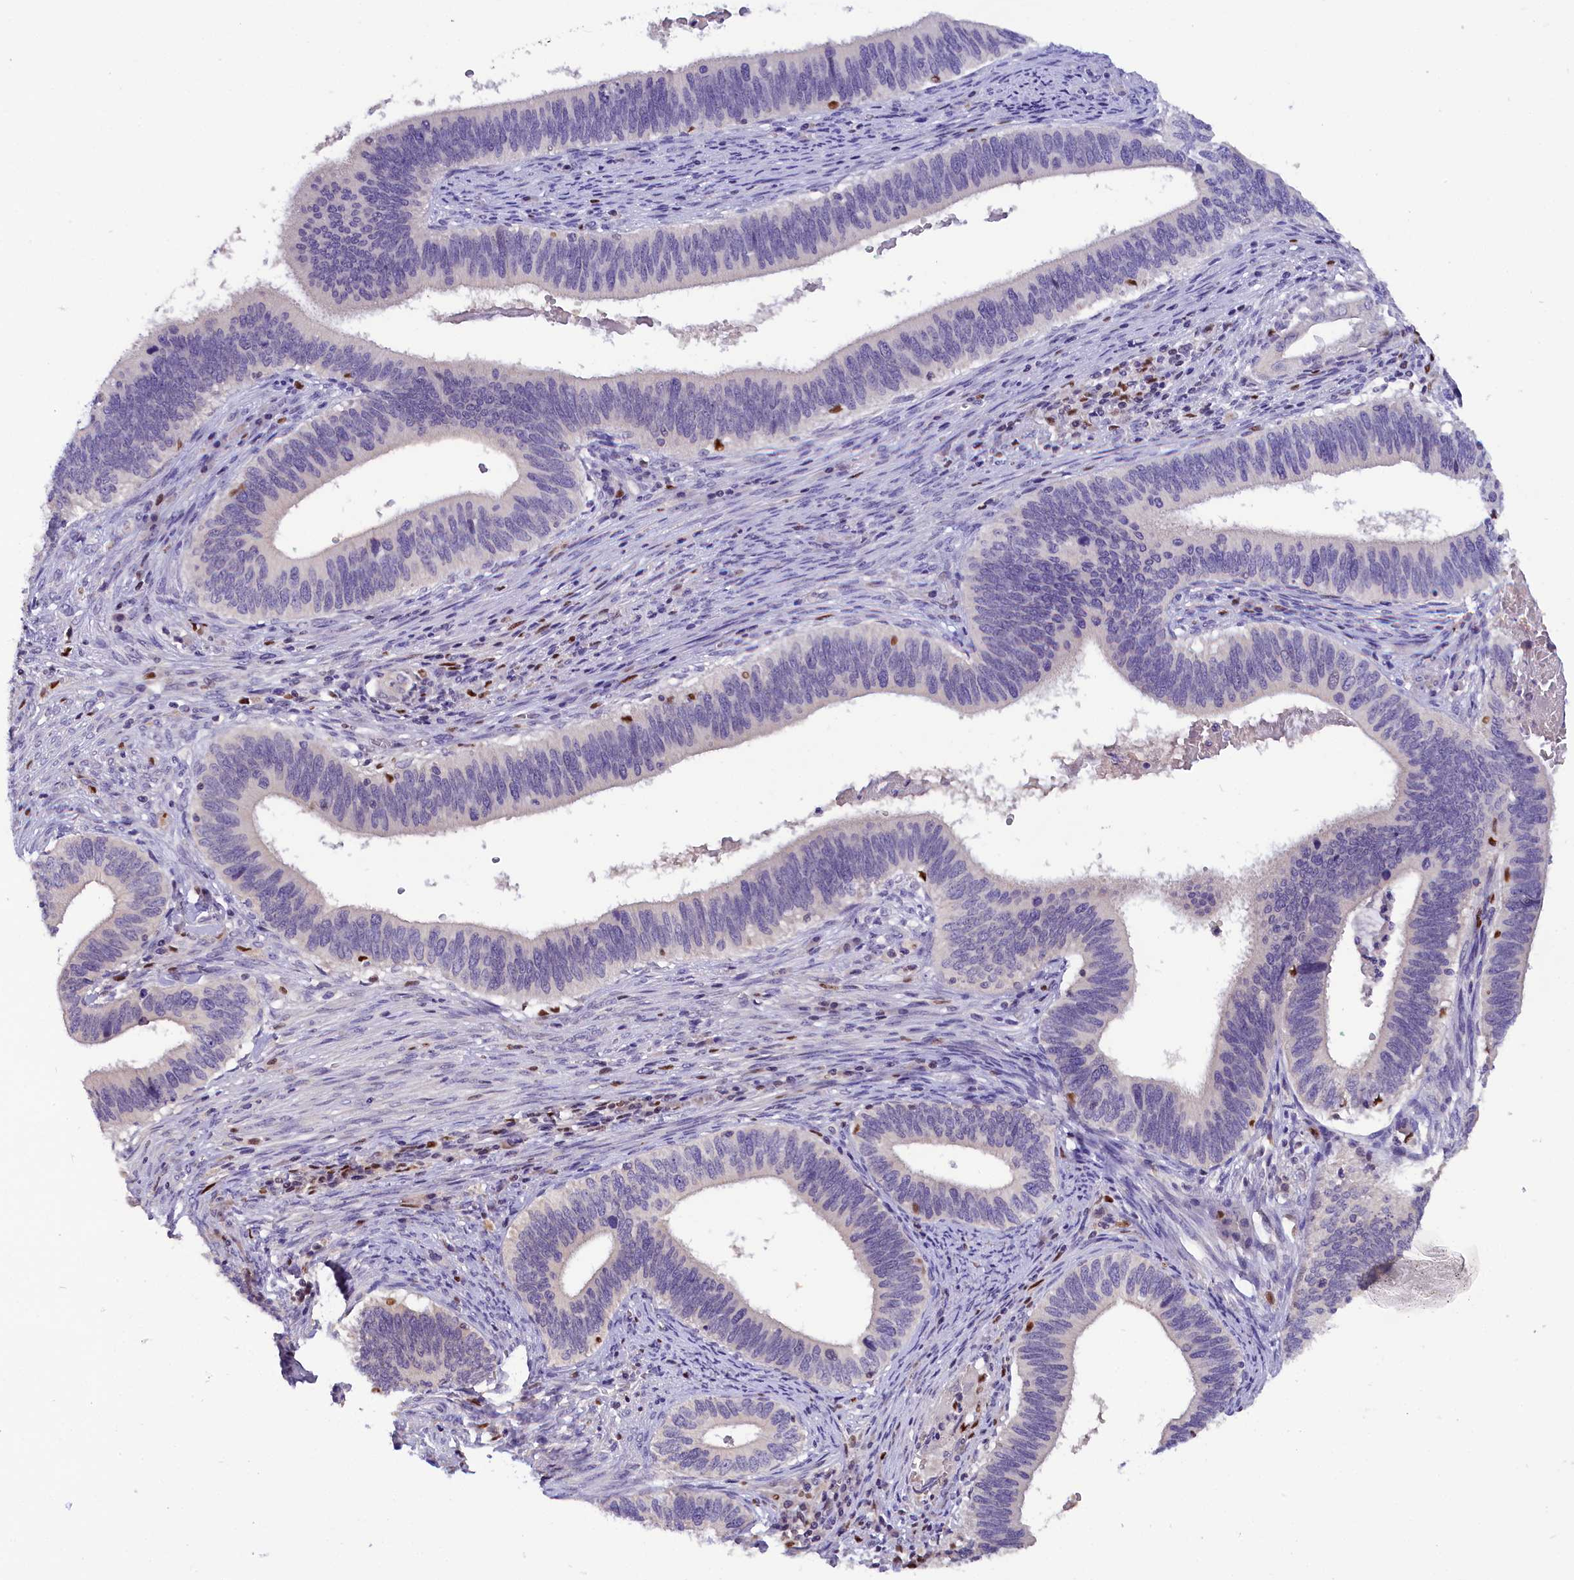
{"staining": {"intensity": "negative", "quantity": "none", "location": "none"}, "tissue": "cervical cancer", "cell_type": "Tumor cells", "image_type": "cancer", "snomed": [{"axis": "morphology", "description": "Adenocarcinoma, NOS"}, {"axis": "topography", "description": "Cervix"}], "caption": "Immunohistochemistry (IHC) of cervical cancer exhibits no positivity in tumor cells.", "gene": "BTBD9", "patient": {"sex": "female", "age": 42}}